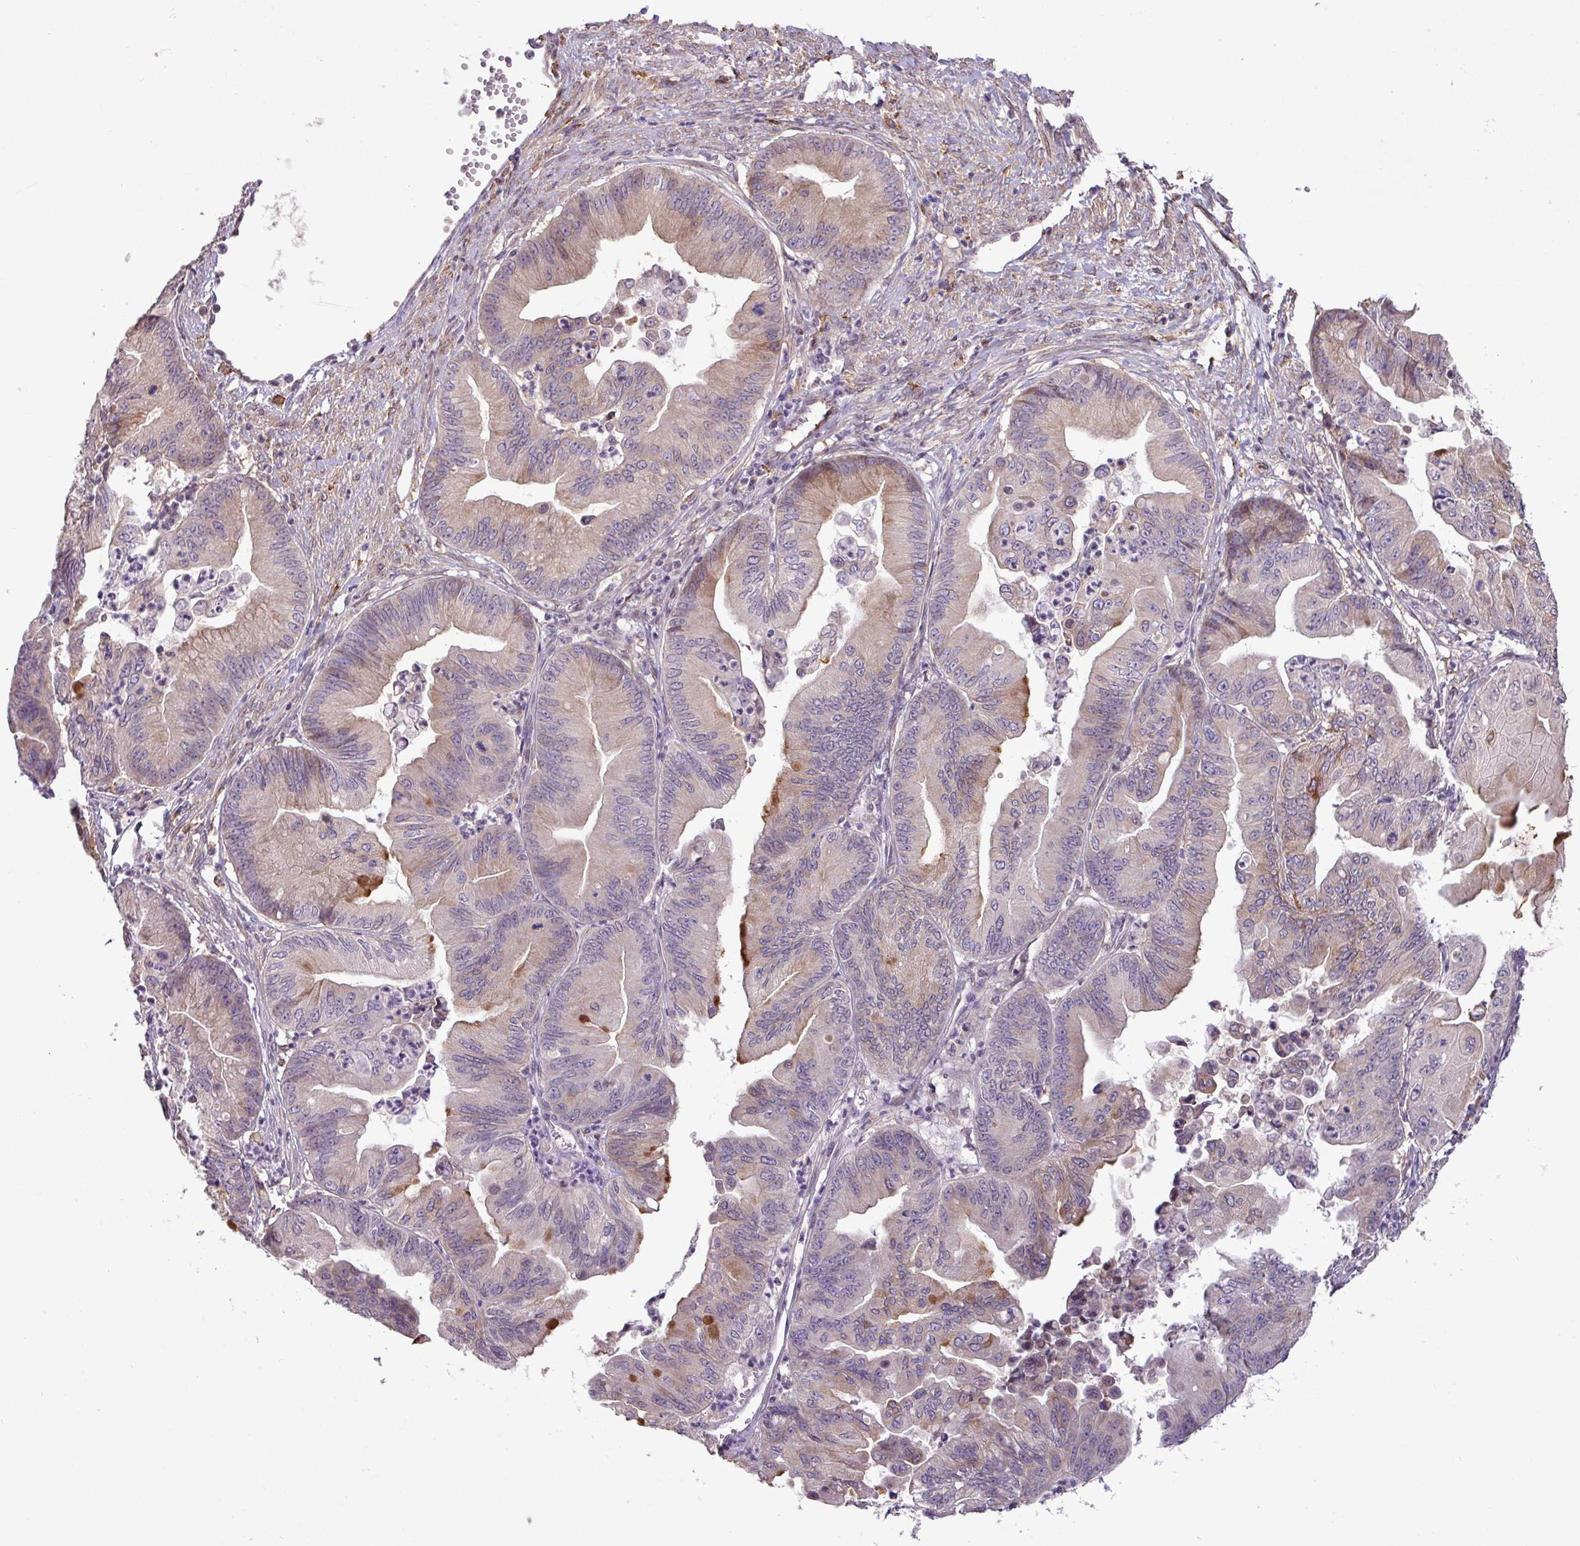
{"staining": {"intensity": "moderate", "quantity": "<25%", "location": "cytoplasmic/membranous"}, "tissue": "ovarian cancer", "cell_type": "Tumor cells", "image_type": "cancer", "snomed": [{"axis": "morphology", "description": "Cystadenocarcinoma, mucinous, NOS"}, {"axis": "topography", "description": "Ovary"}], "caption": "Ovarian mucinous cystadenocarcinoma was stained to show a protein in brown. There is low levels of moderate cytoplasmic/membranous expression in approximately <25% of tumor cells. The staining was performed using DAB (3,3'-diaminobenzidine), with brown indicating positive protein expression. Nuclei are stained blue with hematoxylin.", "gene": "ARHGEF25", "patient": {"sex": "female", "age": 71}}